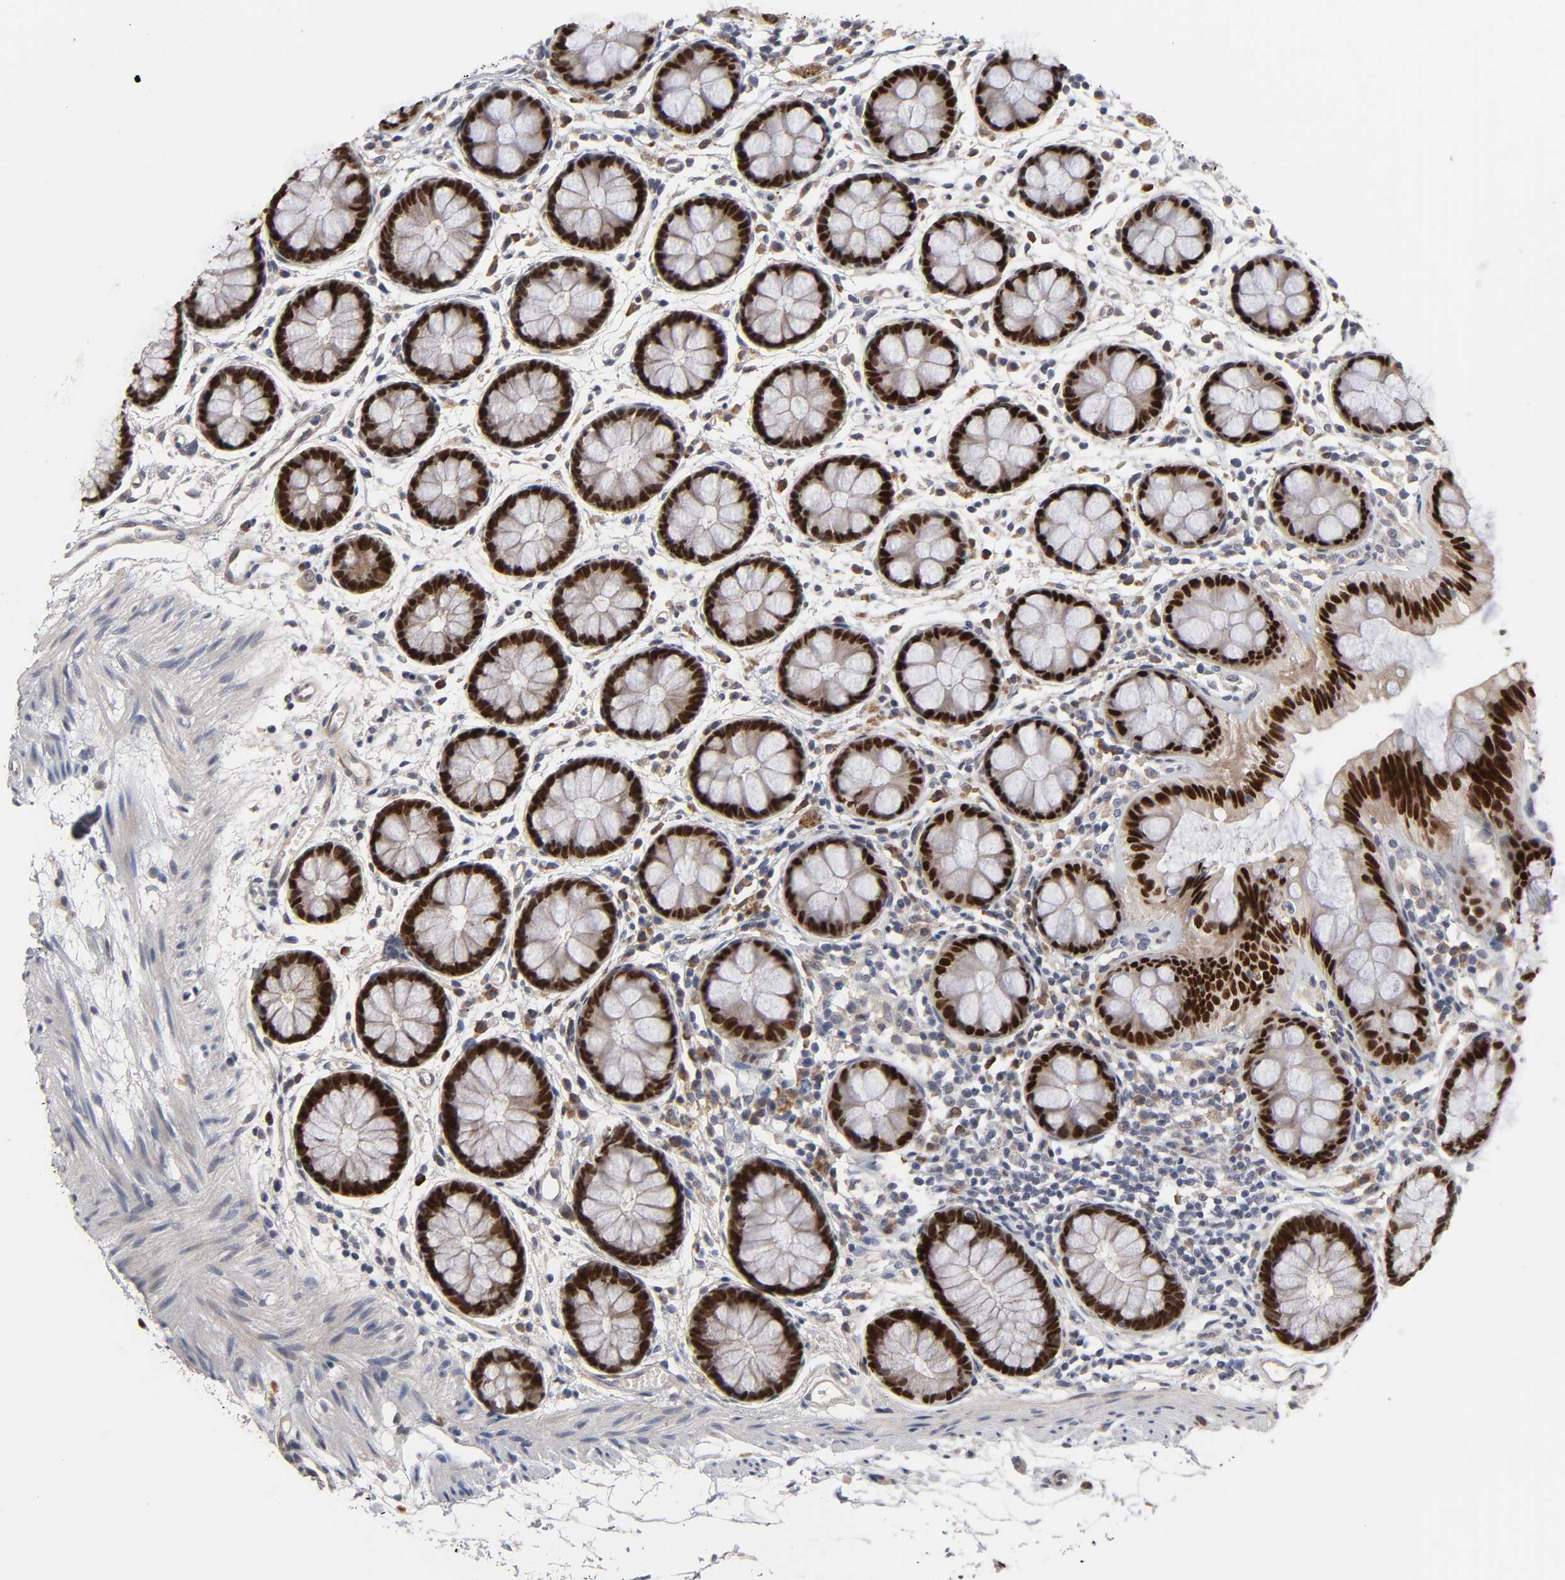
{"staining": {"intensity": "strong", "quantity": ">75%", "location": "cytoplasmic/membranous,nuclear"}, "tissue": "rectum", "cell_type": "Glandular cells", "image_type": "normal", "snomed": [{"axis": "morphology", "description": "Normal tissue, NOS"}, {"axis": "topography", "description": "Rectum"}], "caption": "IHC of benign human rectum exhibits high levels of strong cytoplasmic/membranous,nuclear positivity in approximately >75% of glandular cells.", "gene": "HNF4A", "patient": {"sex": "female", "age": 66}}